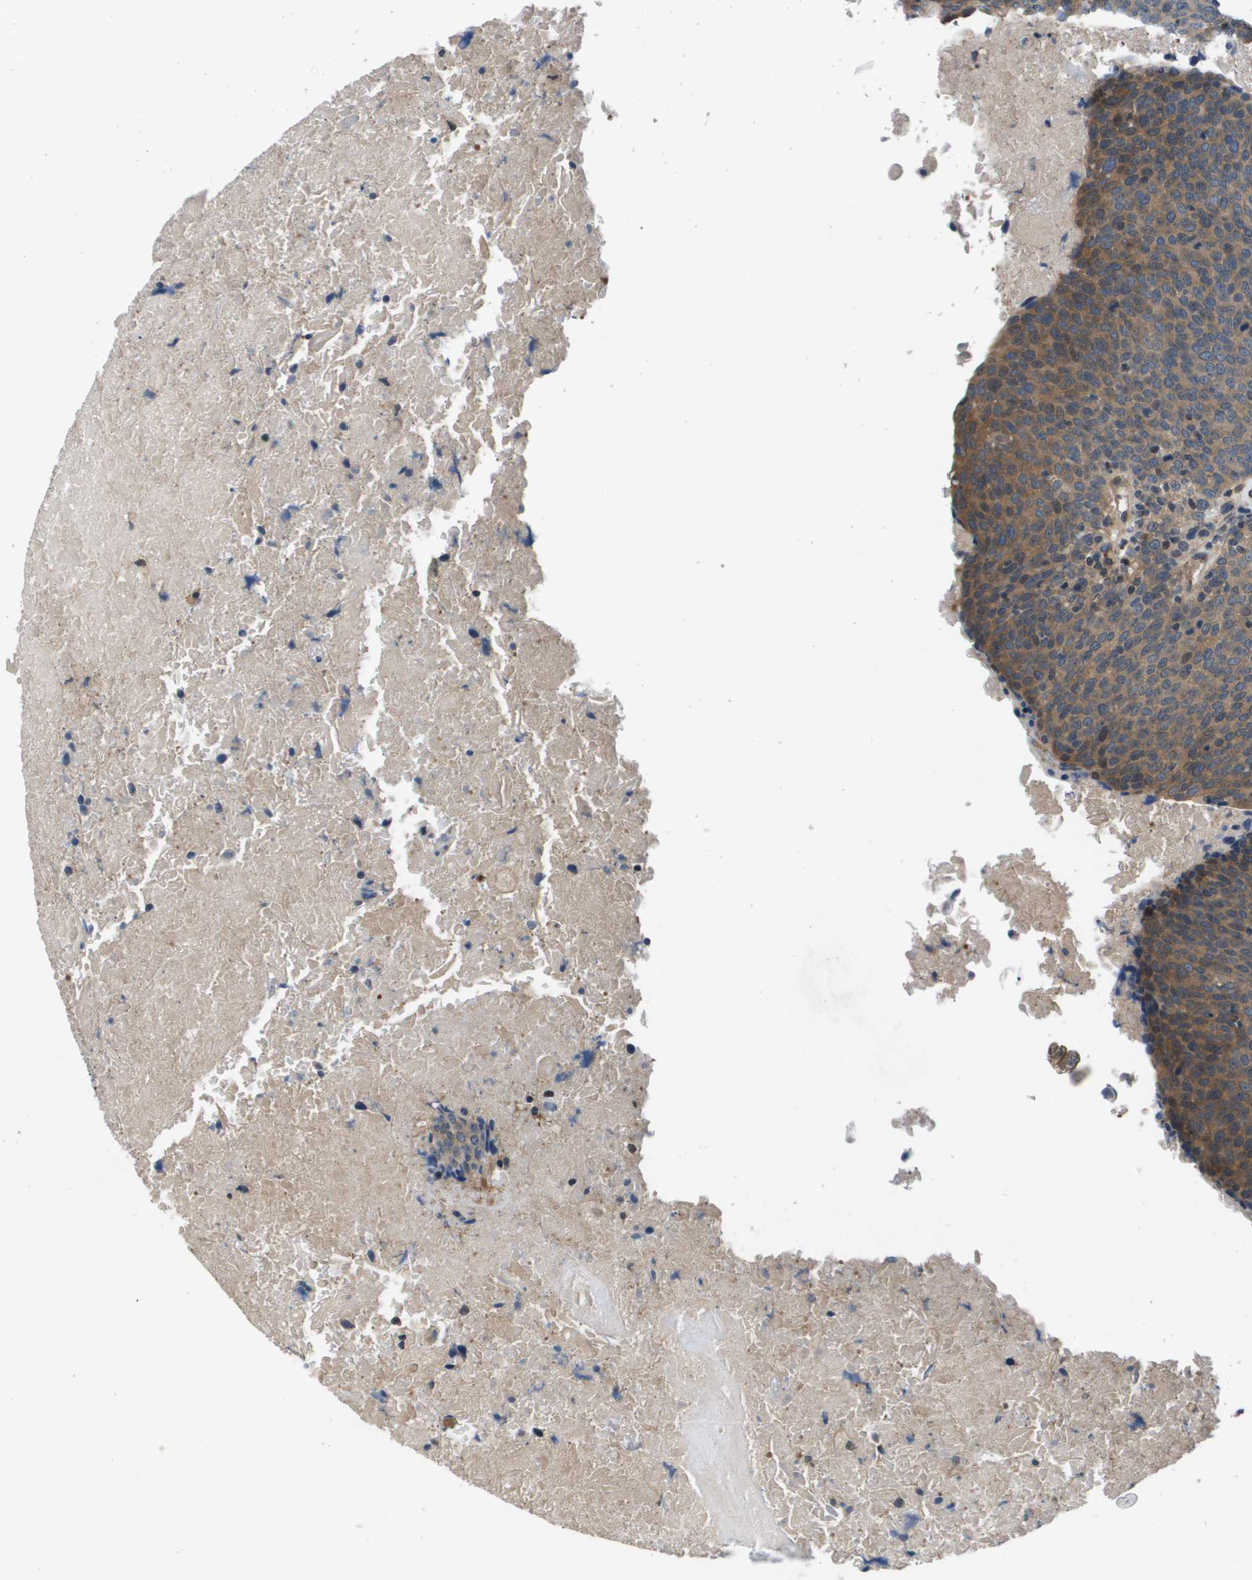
{"staining": {"intensity": "moderate", "quantity": ">75%", "location": "cytoplasmic/membranous"}, "tissue": "head and neck cancer", "cell_type": "Tumor cells", "image_type": "cancer", "snomed": [{"axis": "morphology", "description": "Squamous cell carcinoma, NOS"}, {"axis": "morphology", "description": "Squamous cell carcinoma, metastatic, NOS"}, {"axis": "topography", "description": "Lymph node"}, {"axis": "topography", "description": "Head-Neck"}], "caption": "An immunohistochemistry photomicrograph of tumor tissue is shown. Protein staining in brown shows moderate cytoplasmic/membranous positivity in squamous cell carcinoma (head and neck) within tumor cells.", "gene": "ENPP5", "patient": {"sex": "male", "age": 62}}